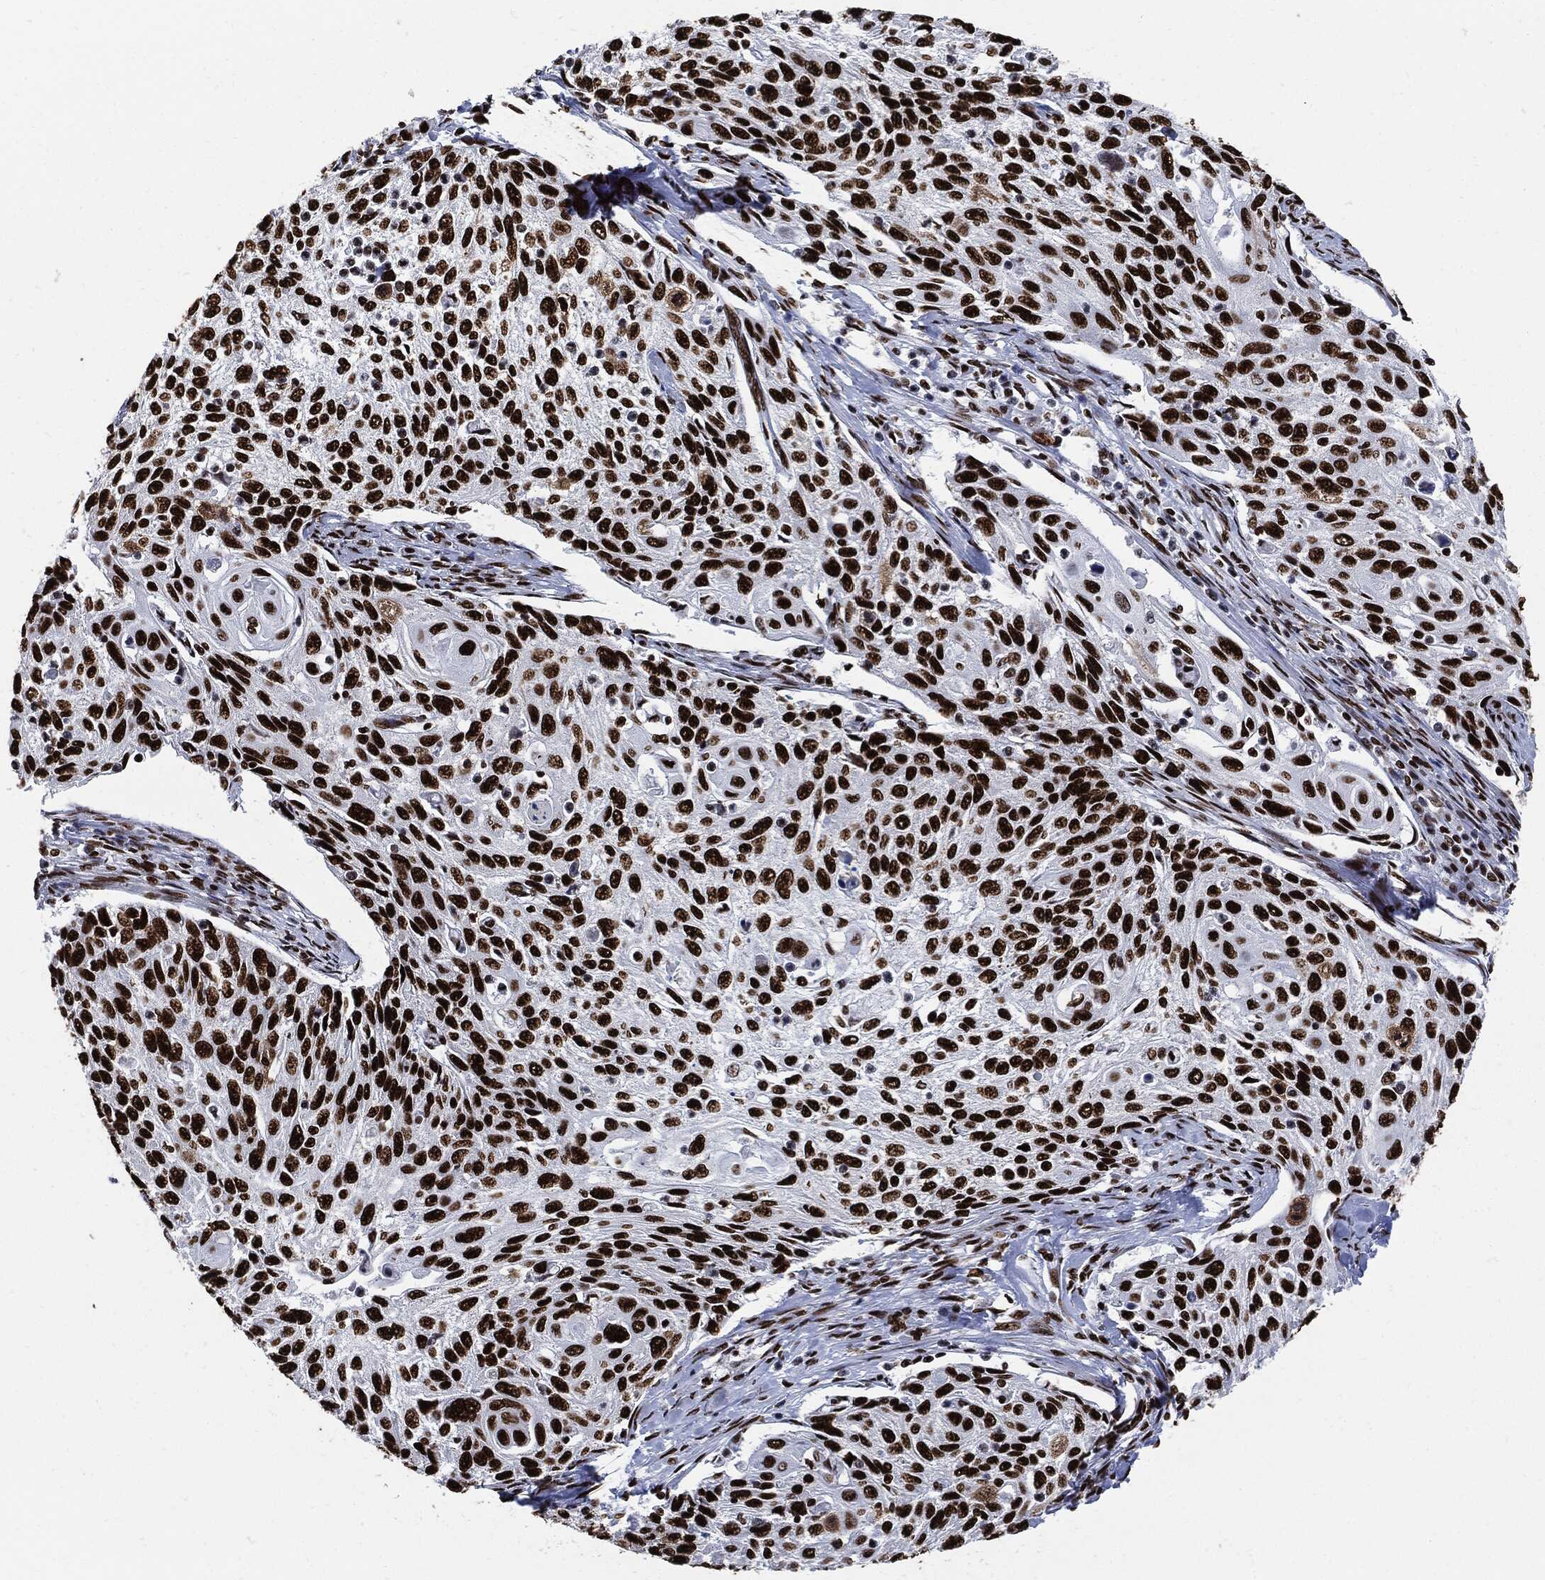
{"staining": {"intensity": "strong", "quantity": ">75%", "location": "nuclear"}, "tissue": "cervical cancer", "cell_type": "Tumor cells", "image_type": "cancer", "snomed": [{"axis": "morphology", "description": "Squamous cell carcinoma, NOS"}, {"axis": "topography", "description": "Cervix"}], "caption": "IHC of human cervical cancer (squamous cell carcinoma) demonstrates high levels of strong nuclear staining in about >75% of tumor cells.", "gene": "RECQL", "patient": {"sex": "female", "age": 70}}